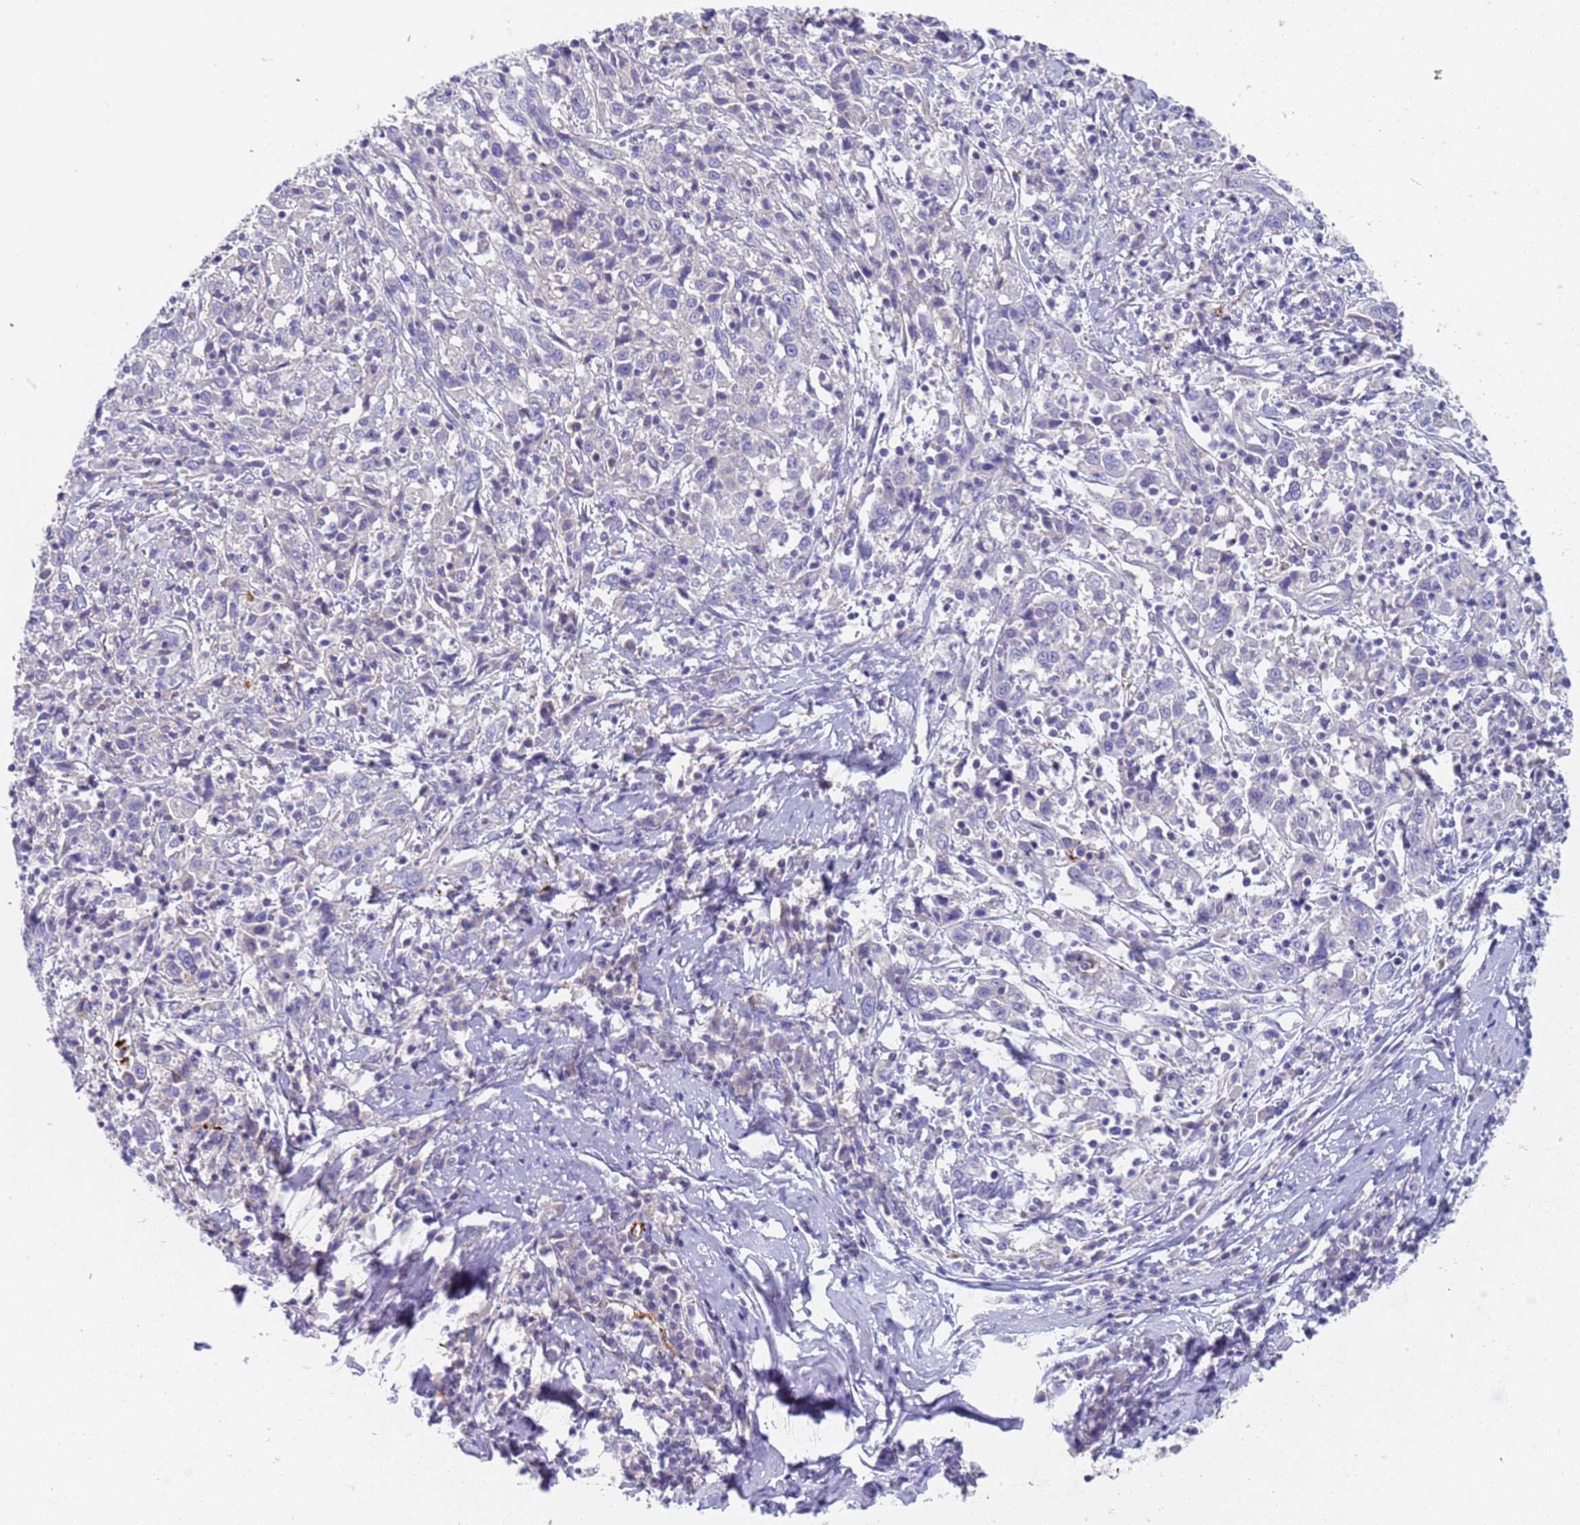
{"staining": {"intensity": "negative", "quantity": "none", "location": "none"}, "tissue": "cervical cancer", "cell_type": "Tumor cells", "image_type": "cancer", "snomed": [{"axis": "morphology", "description": "Squamous cell carcinoma, NOS"}, {"axis": "topography", "description": "Cervix"}], "caption": "Immunohistochemical staining of human cervical squamous cell carcinoma exhibits no significant positivity in tumor cells.", "gene": "C4orf46", "patient": {"sex": "female", "age": 46}}